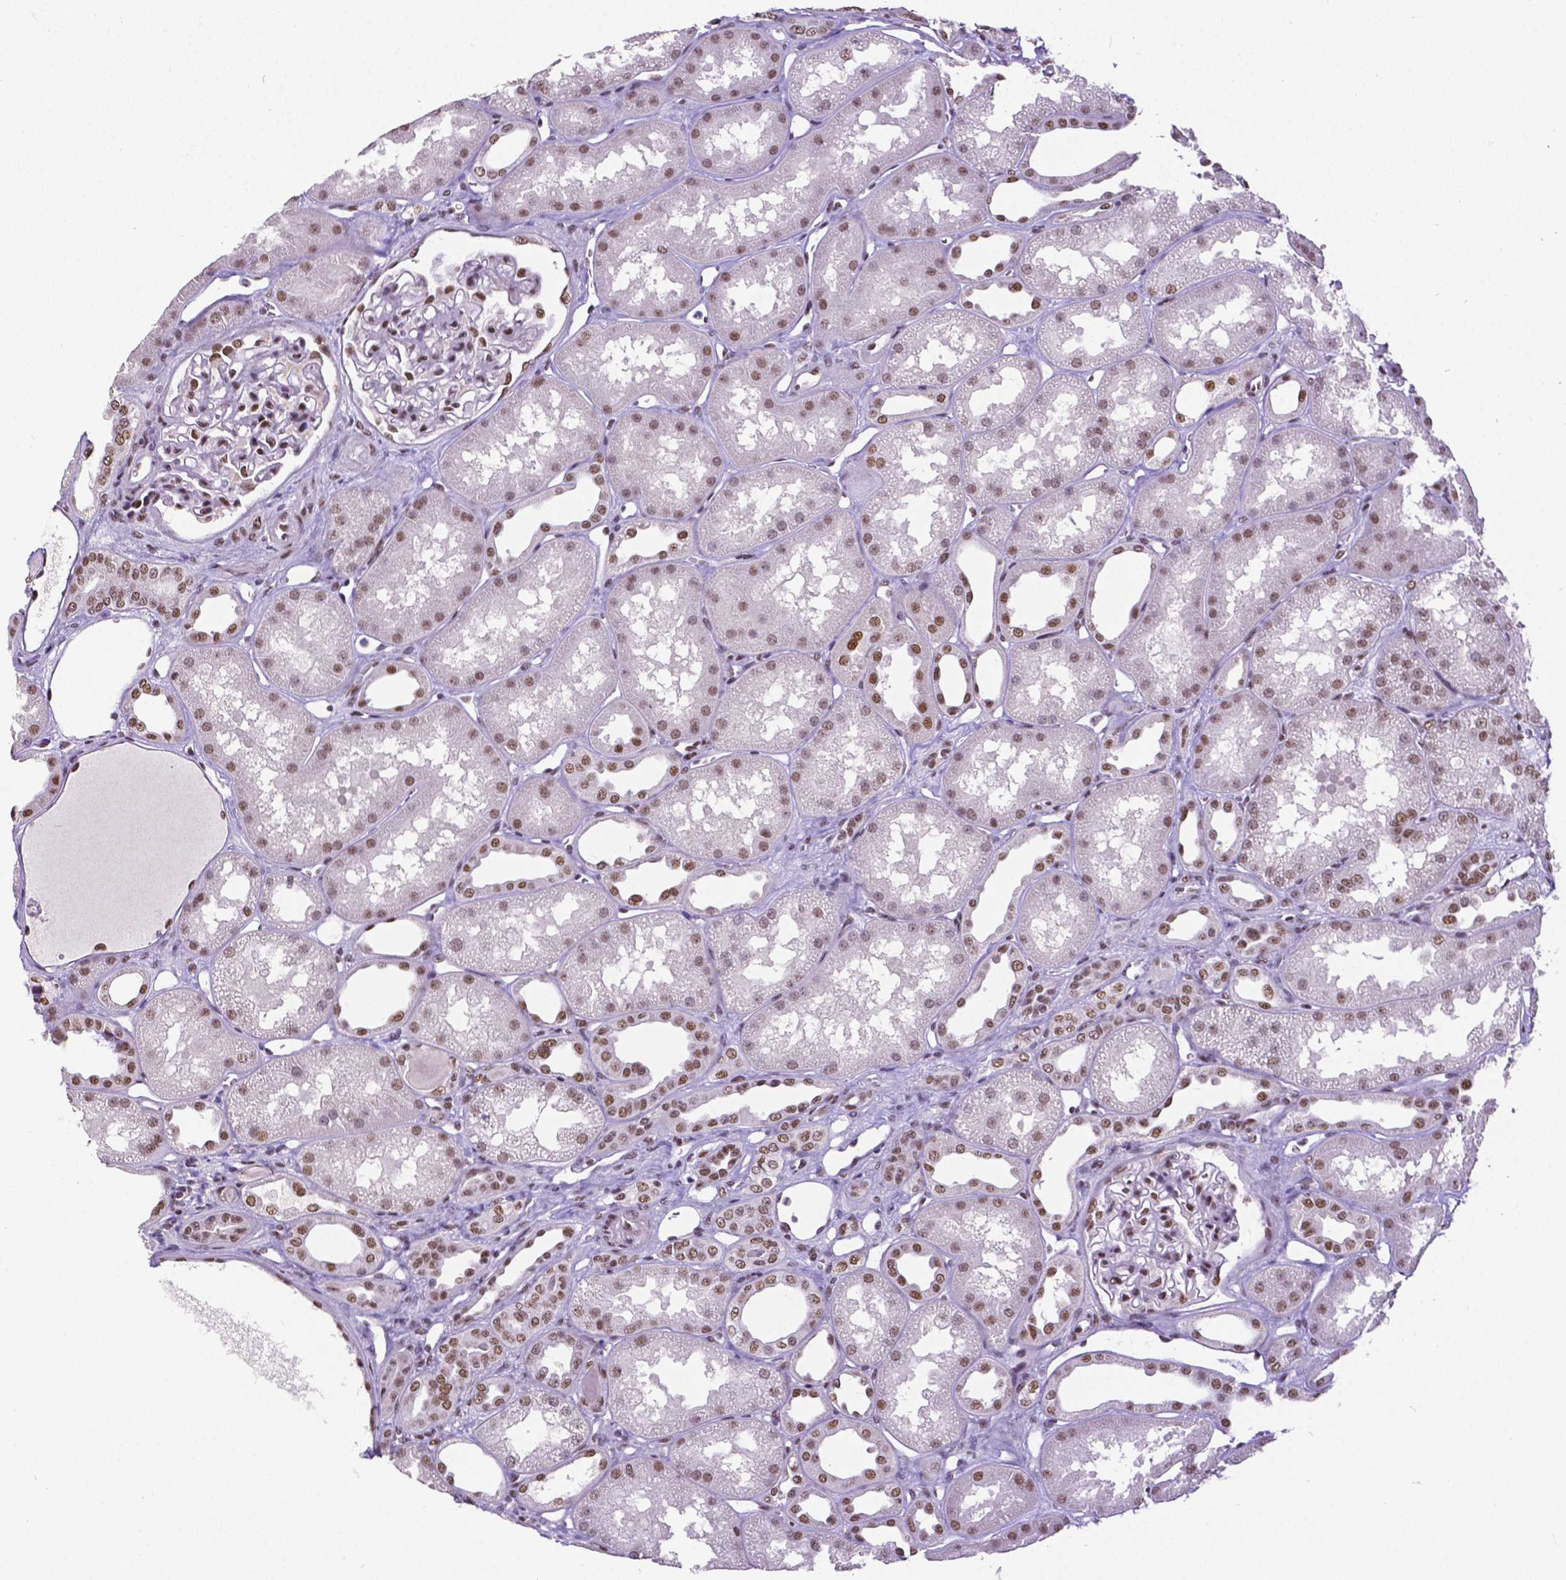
{"staining": {"intensity": "moderate", "quantity": "25%-75%", "location": "nuclear"}, "tissue": "kidney", "cell_type": "Cells in glomeruli", "image_type": "normal", "snomed": [{"axis": "morphology", "description": "Normal tissue, NOS"}, {"axis": "topography", "description": "Kidney"}], "caption": "Approximately 25%-75% of cells in glomeruli in unremarkable kidney display moderate nuclear protein staining as visualized by brown immunohistochemical staining.", "gene": "REST", "patient": {"sex": "male", "age": 61}}